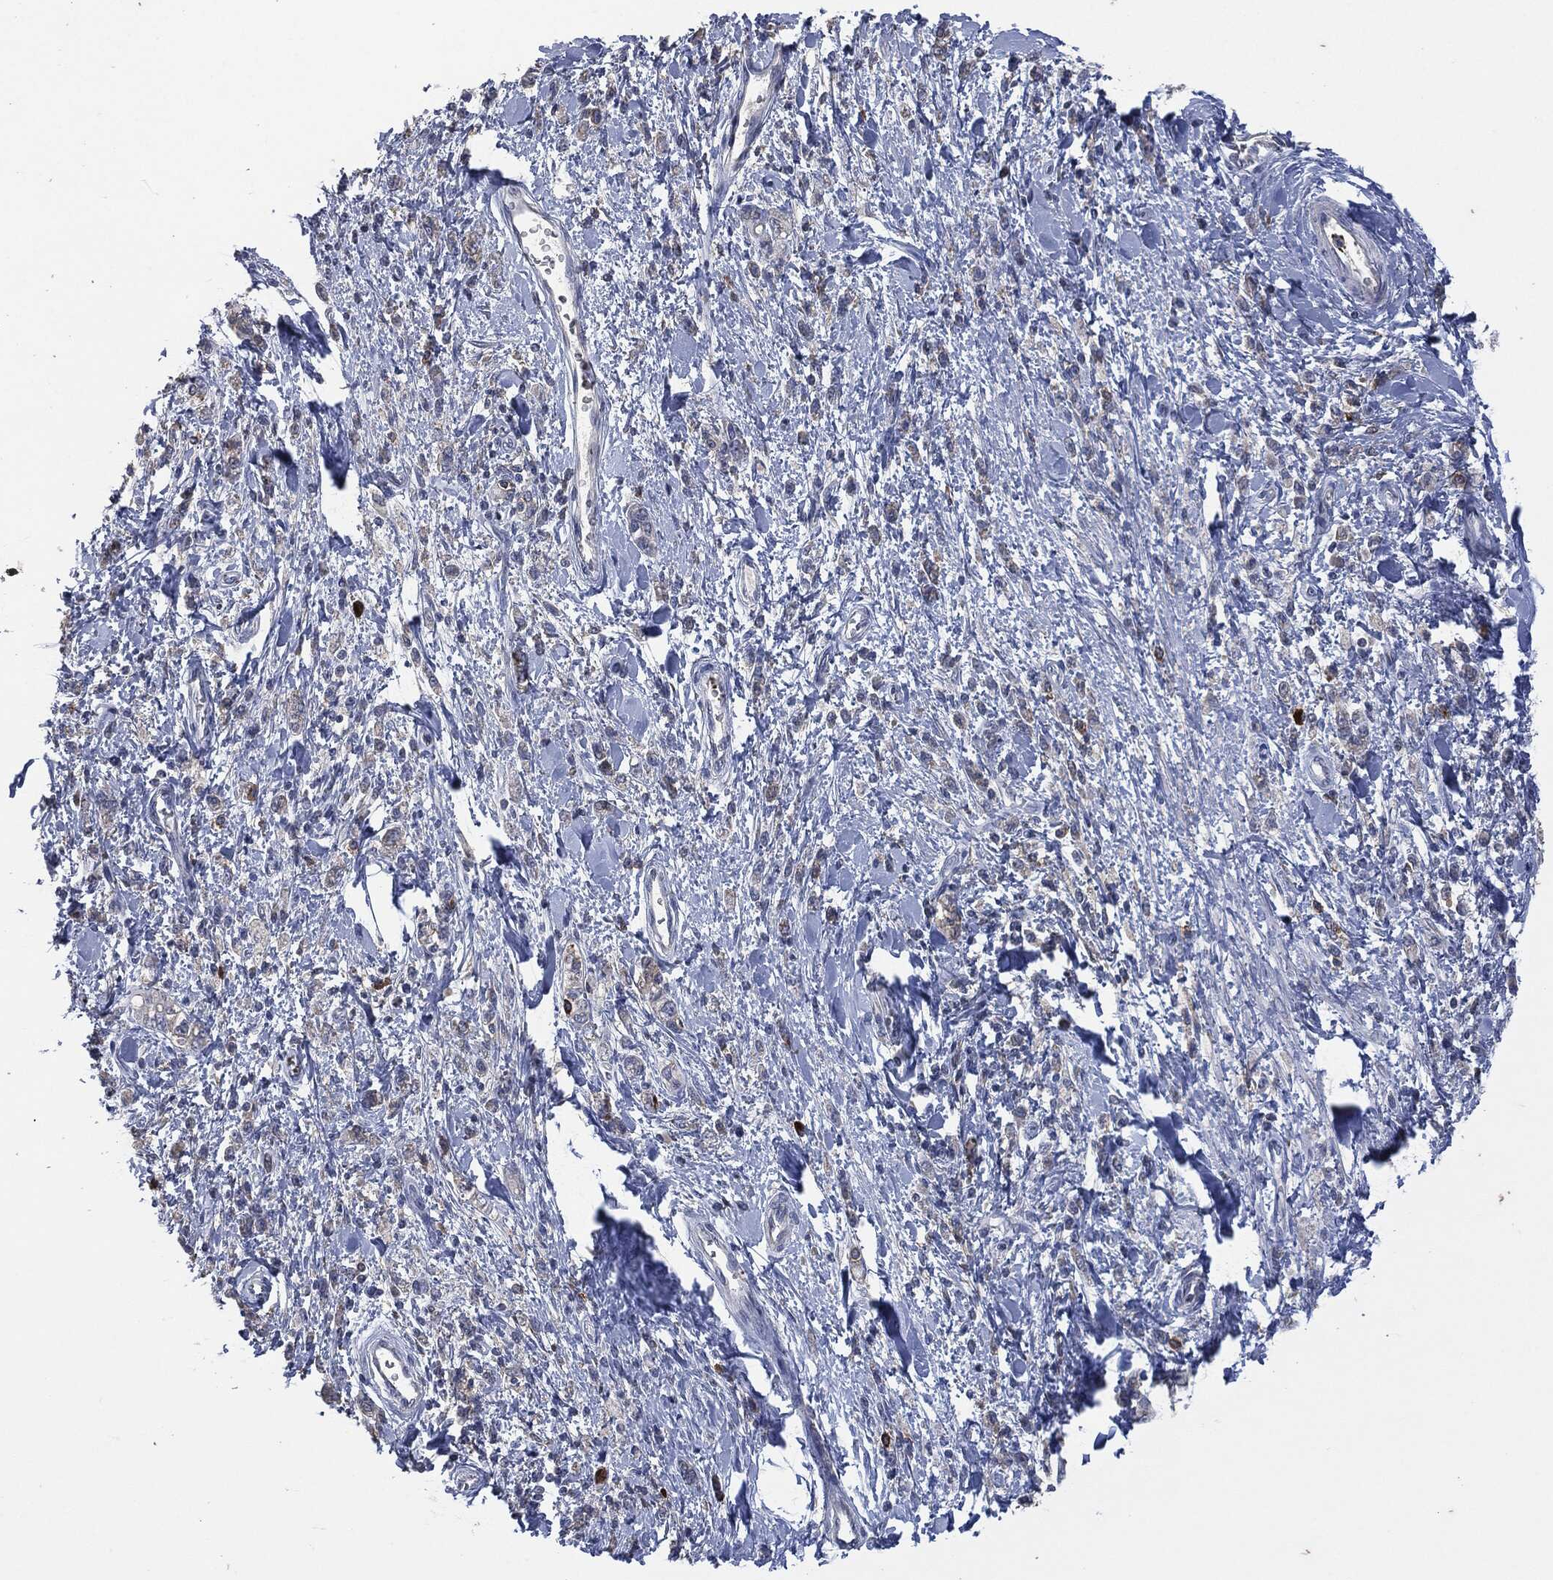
{"staining": {"intensity": "negative", "quantity": "none", "location": "none"}, "tissue": "stomach cancer", "cell_type": "Tumor cells", "image_type": "cancer", "snomed": [{"axis": "morphology", "description": "Adenocarcinoma, NOS"}, {"axis": "topography", "description": "Stomach"}], "caption": "This is an immunohistochemistry (IHC) histopathology image of adenocarcinoma (stomach). There is no expression in tumor cells.", "gene": "CD33", "patient": {"sex": "male", "age": 77}}